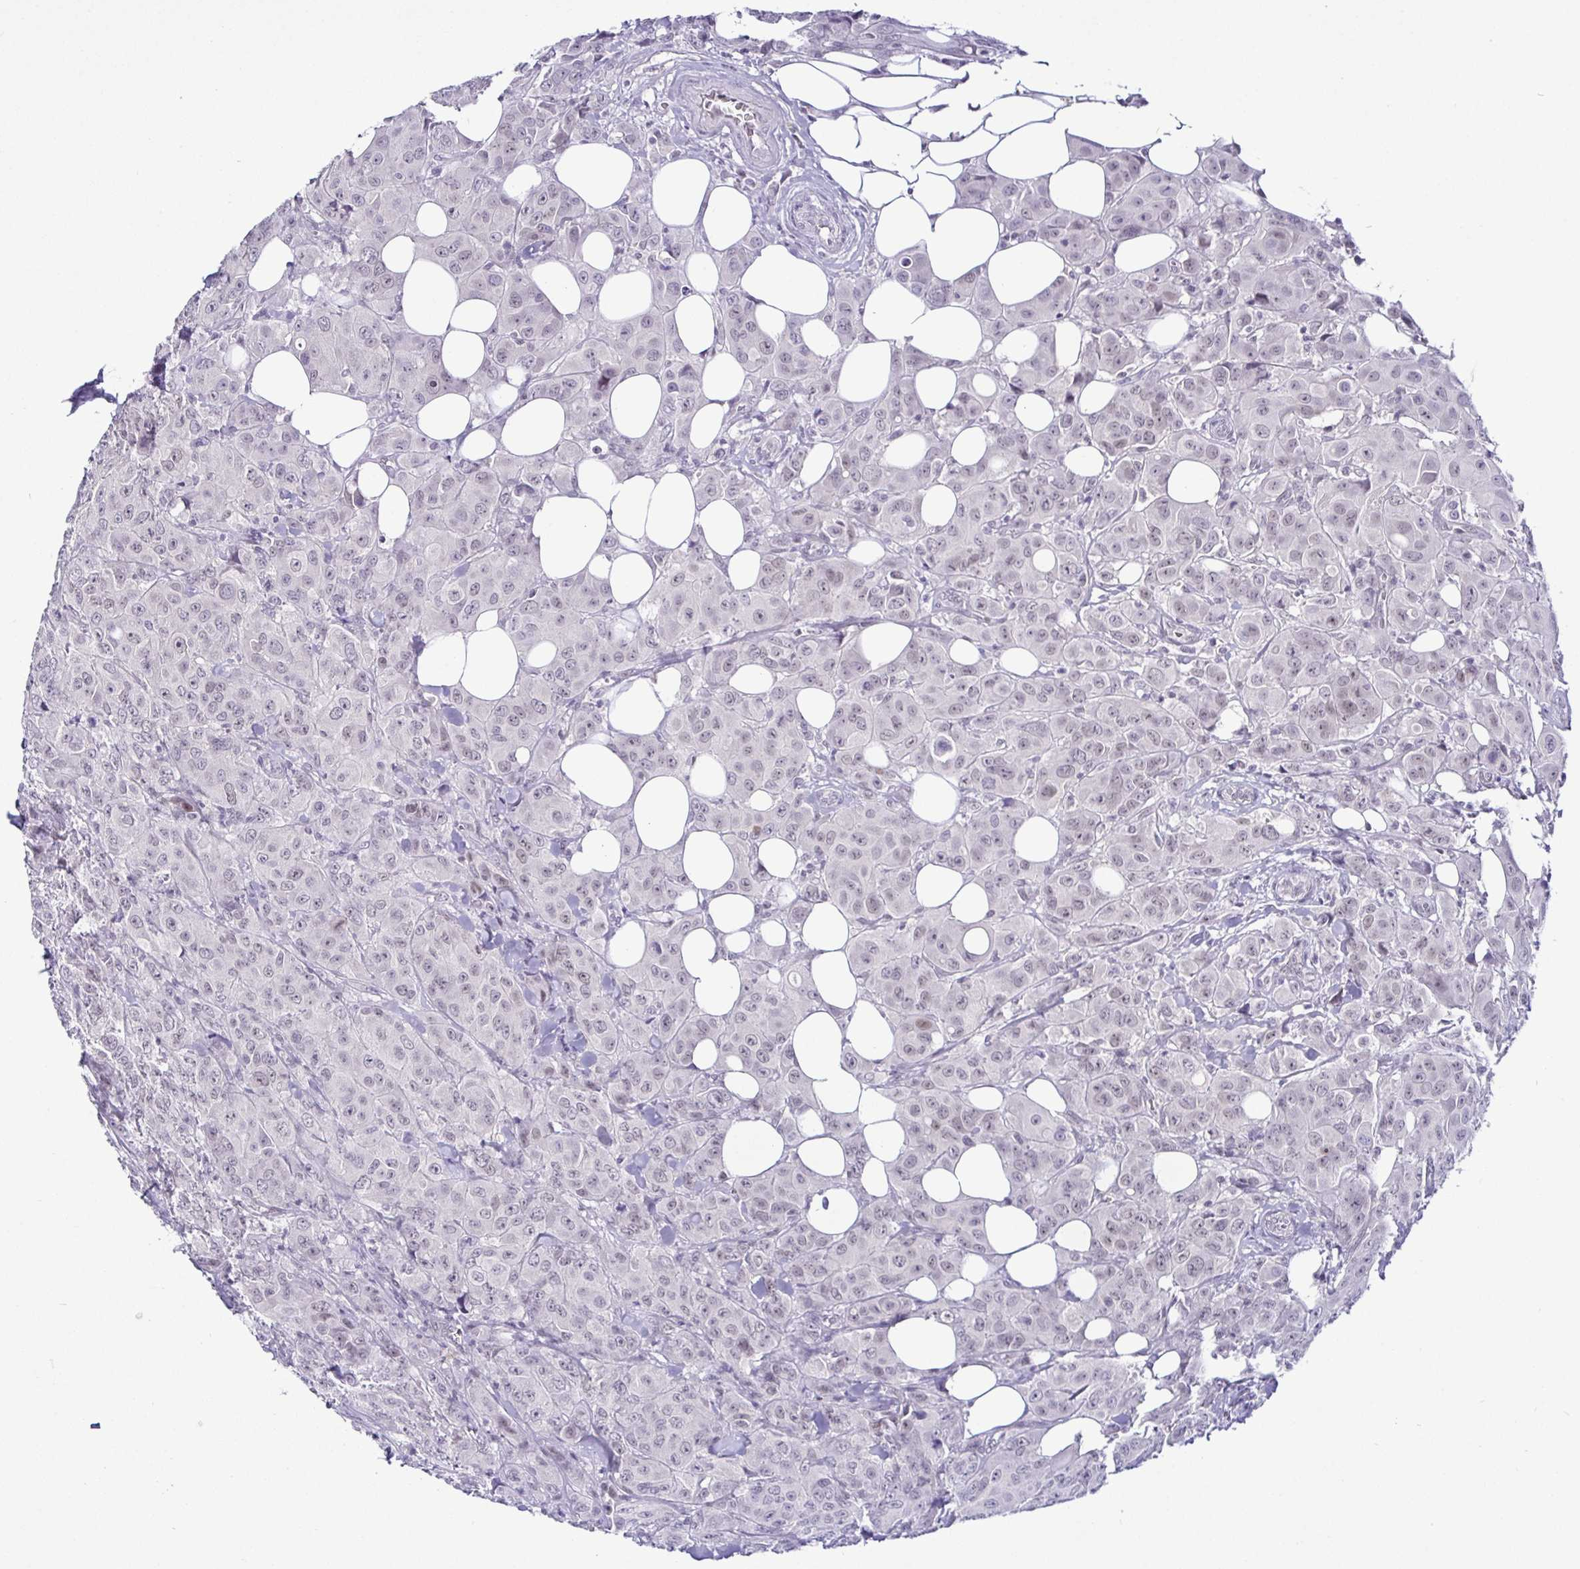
{"staining": {"intensity": "negative", "quantity": "none", "location": "none"}, "tissue": "breast cancer", "cell_type": "Tumor cells", "image_type": "cancer", "snomed": [{"axis": "morphology", "description": "Normal tissue, NOS"}, {"axis": "morphology", "description": "Duct carcinoma"}, {"axis": "topography", "description": "Breast"}], "caption": "There is no significant staining in tumor cells of breast invasive ductal carcinoma.", "gene": "NUP188", "patient": {"sex": "female", "age": 43}}